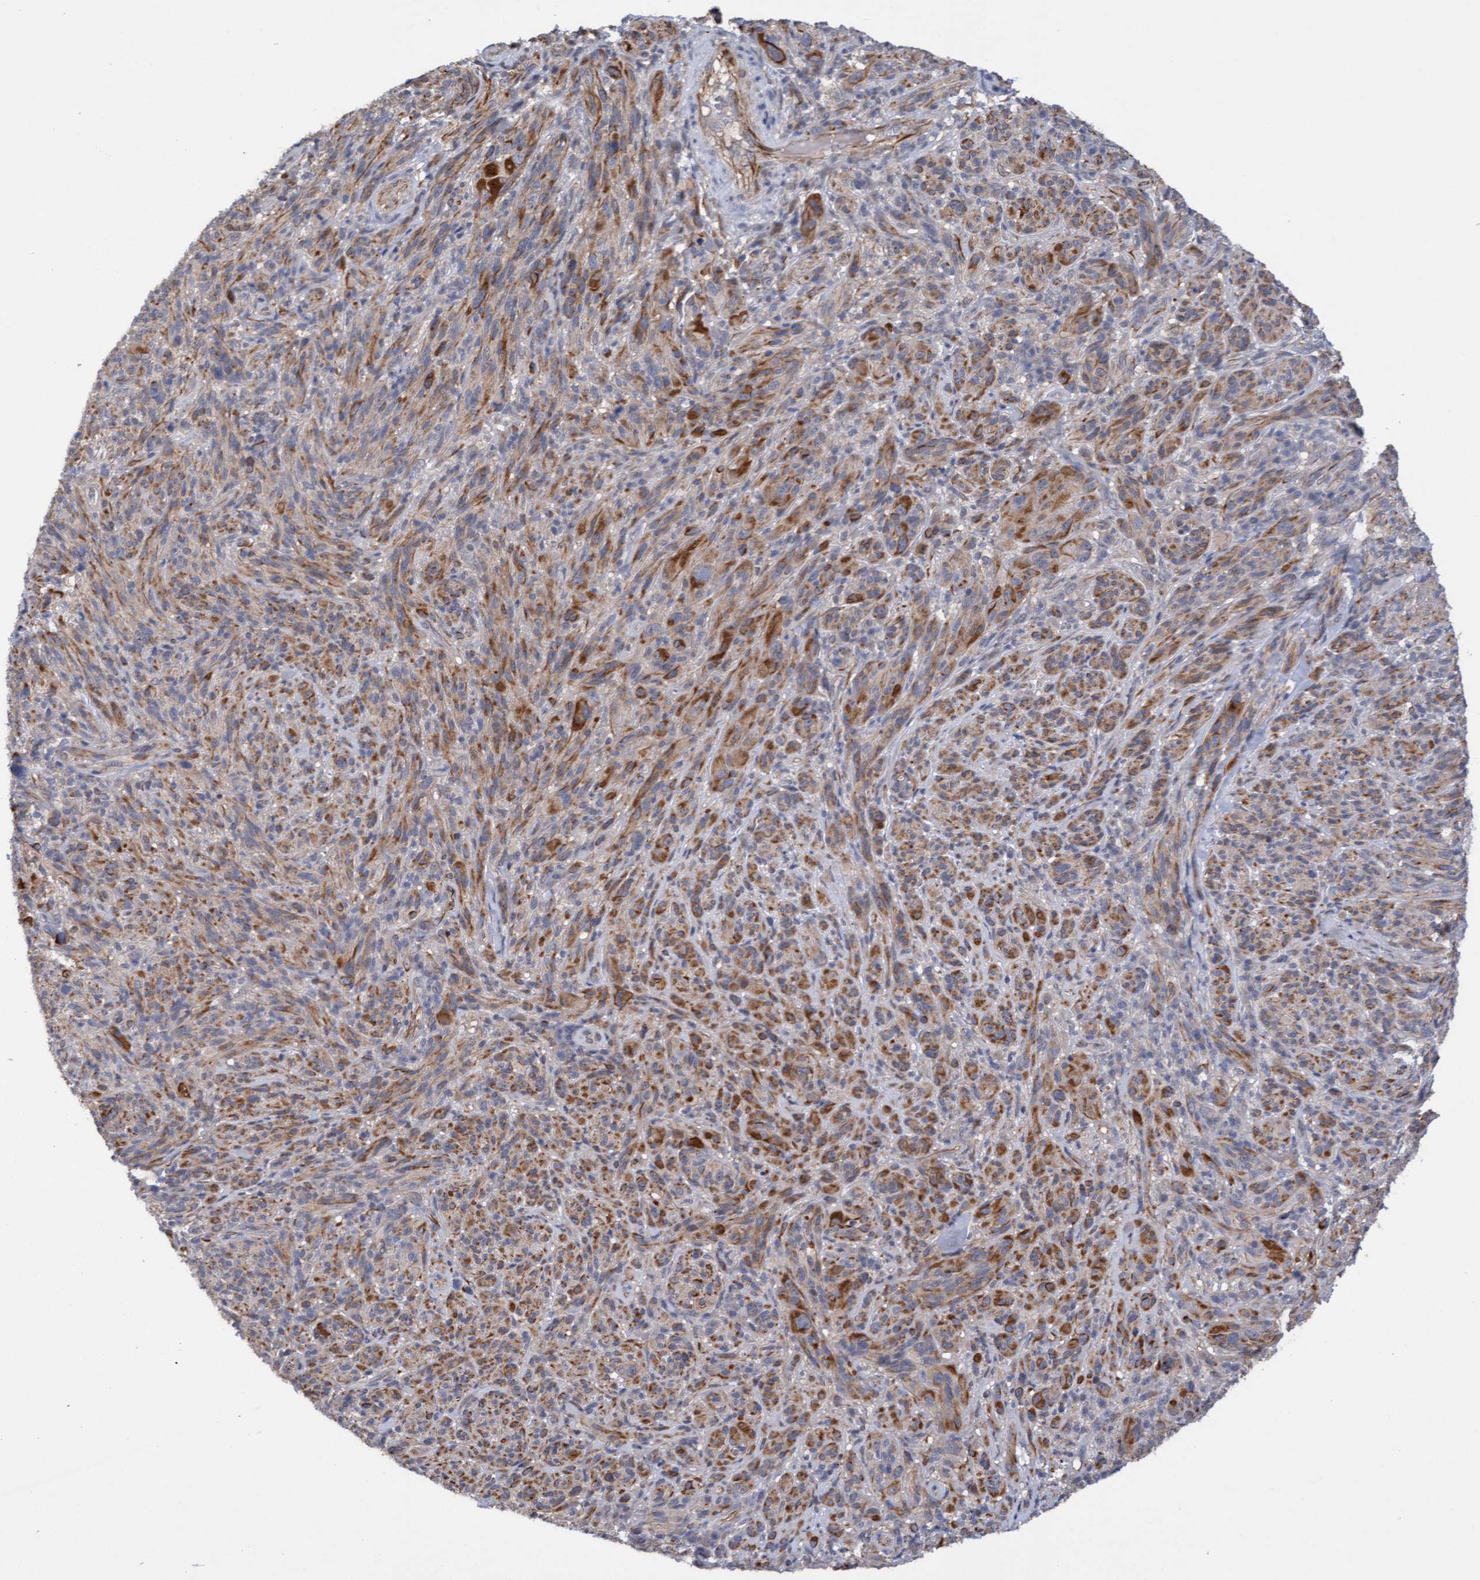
{"staining": {"intensity": "moderate", "quantity": ">75%", "location": "cytoplasmic/membranous"}, "tissue": "melanoma", "cell_type": "Tumor cells", "image_type": "cancer", "snomed": [{"axis": "morphology", "description": "Malignant melanoma, NOS"}, {"axis": "topography", "description": "Skin of head"}], "caption": "DAB (3,3'-diaminobenzidine) immunohistochemical staining of human melanoma exhibits moderate cytoplasmic/membranous protein expression in about >75% of tumor cells.", "gene": "ITFG1", "patient": {"sex": "male", "age": 96}}